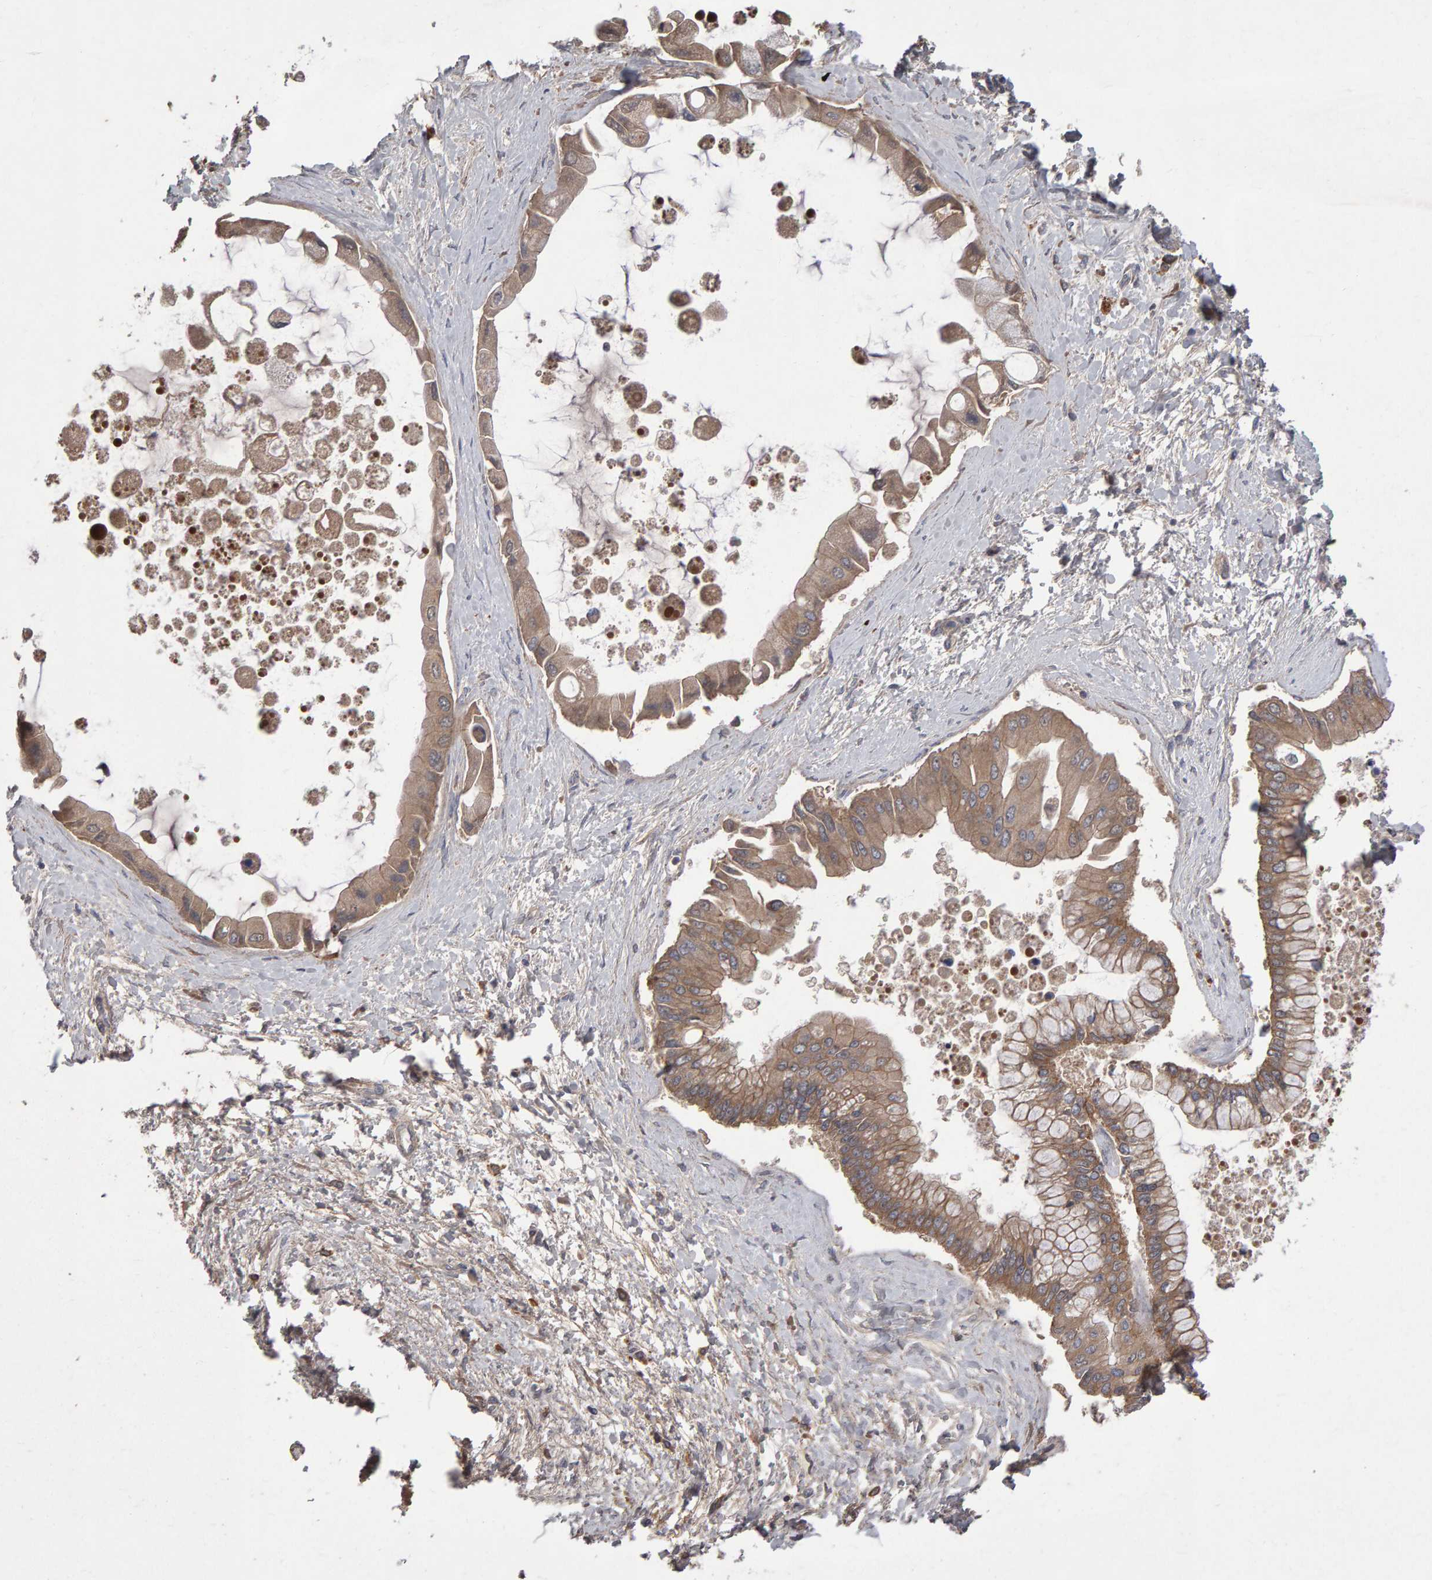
{"staining": {"intensity": "moderate", "quantity": ">75%", "location": "cytoplasmic/membranous"}, "tissue": "liver cancer", "cell_type": "Tumor cells", "image_type": "cancer", "snomed": [{"axis": "morphology", "description": "Cholangiocarcinoma"}, {"axis": "topography", "description": "Liver"}], "caption": "A brown stain shows moderate cytoplasmic/membranous staining of a protein in cholangiocarcinoma (liver) tumor cells.", "gene": "PGS1", "patient": {"sex": "male", "age": 50}}